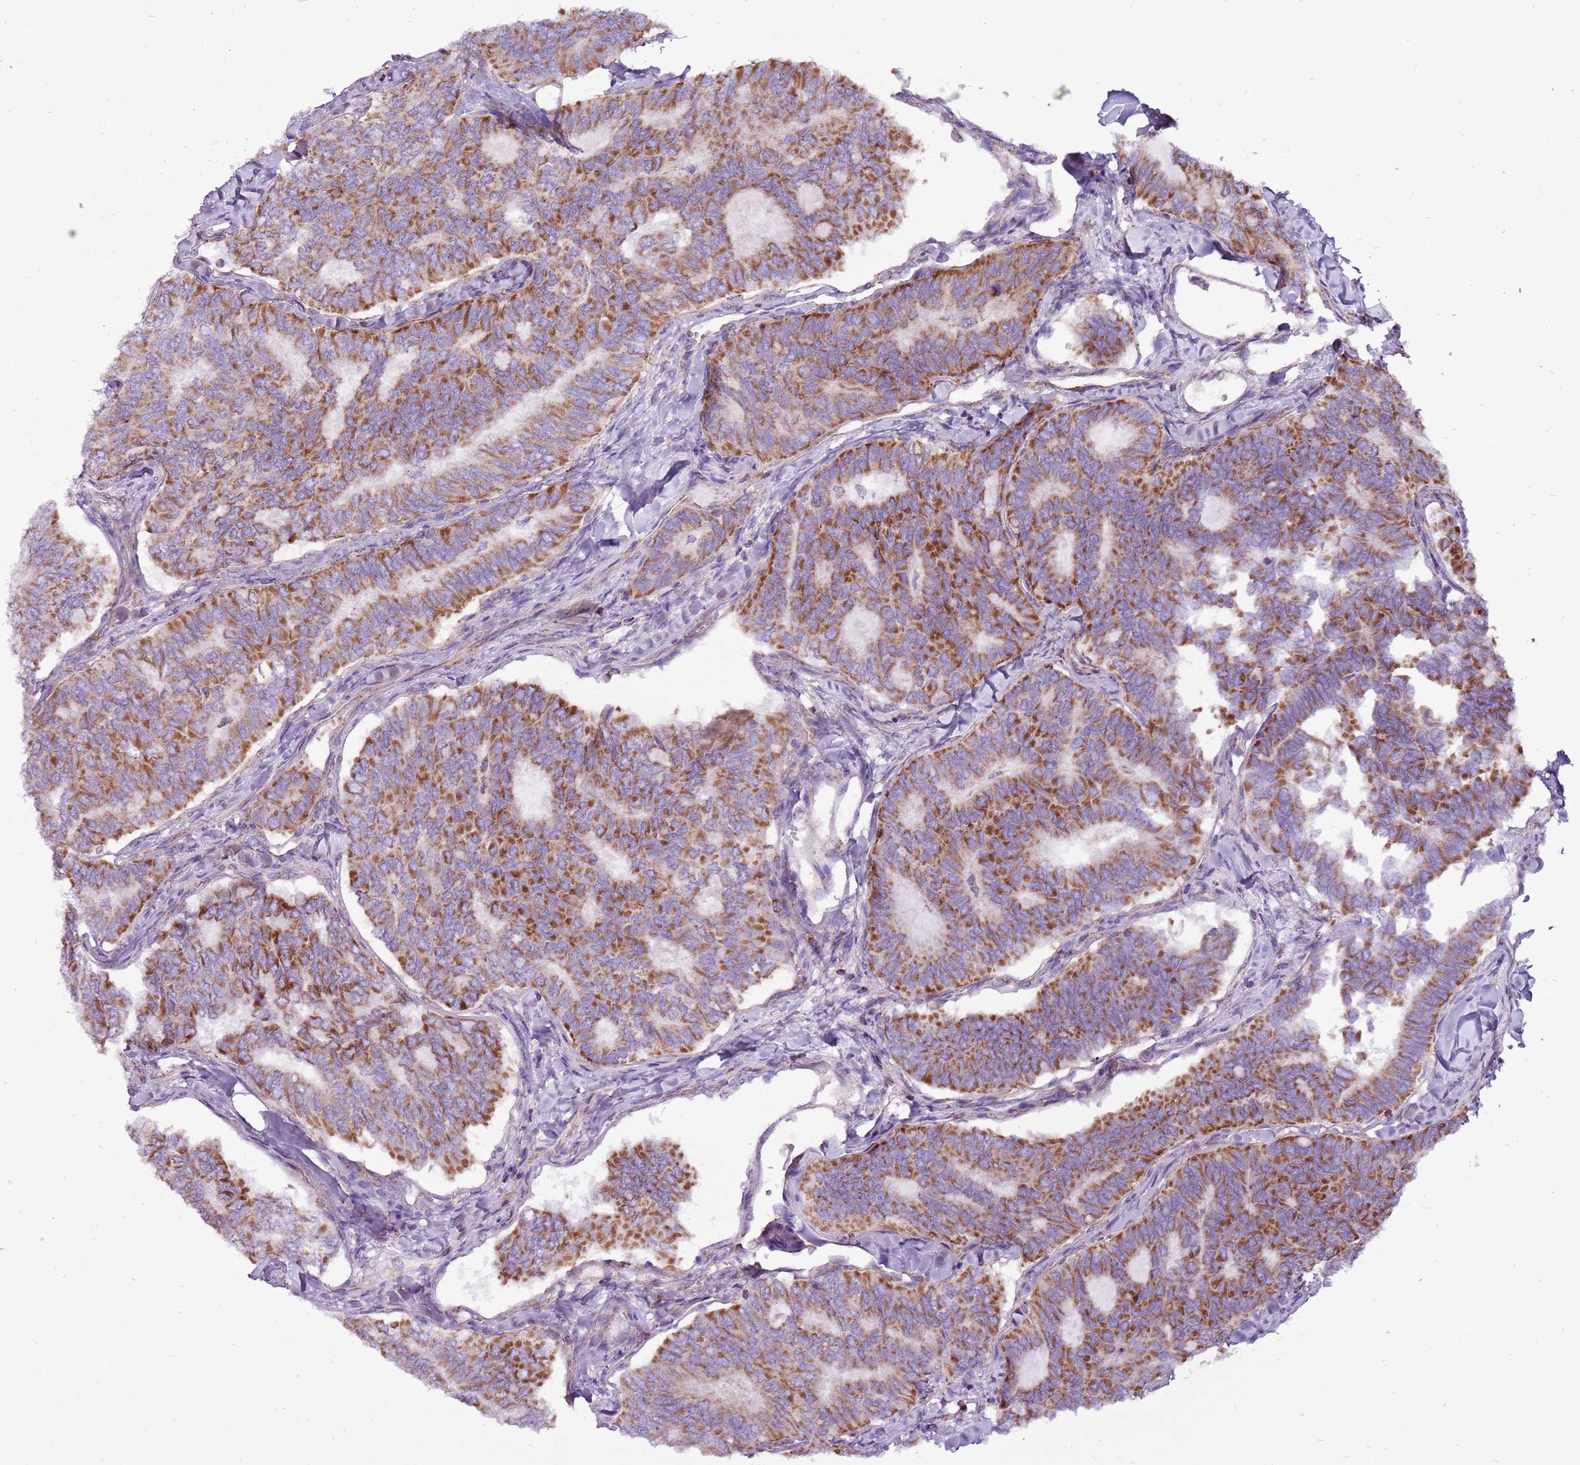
{"staining": {"intensity": "moderate", "quantity": ">75%", "location": "cytoplasmic/membranous"}, "tissue": "thyroid cancer", "cell_type": "Tumor cells", "image_type": "cancer", "snomed": [{"axis": "morphology", "description": "Papillary adenocarcinoma, NOS"}, {"axis": "topography", "description": "Thyroid gland"}], "caption": "This histopathology image shows immunohistochemistry (IHC) staining of human thyroid papillary adenocarcinoma, with medium moderate cytoplasmic/membranous positivity in about >75% of tumor cells.", "gene": "GCDH", "patient": {"sex": "female", "age": 35}}